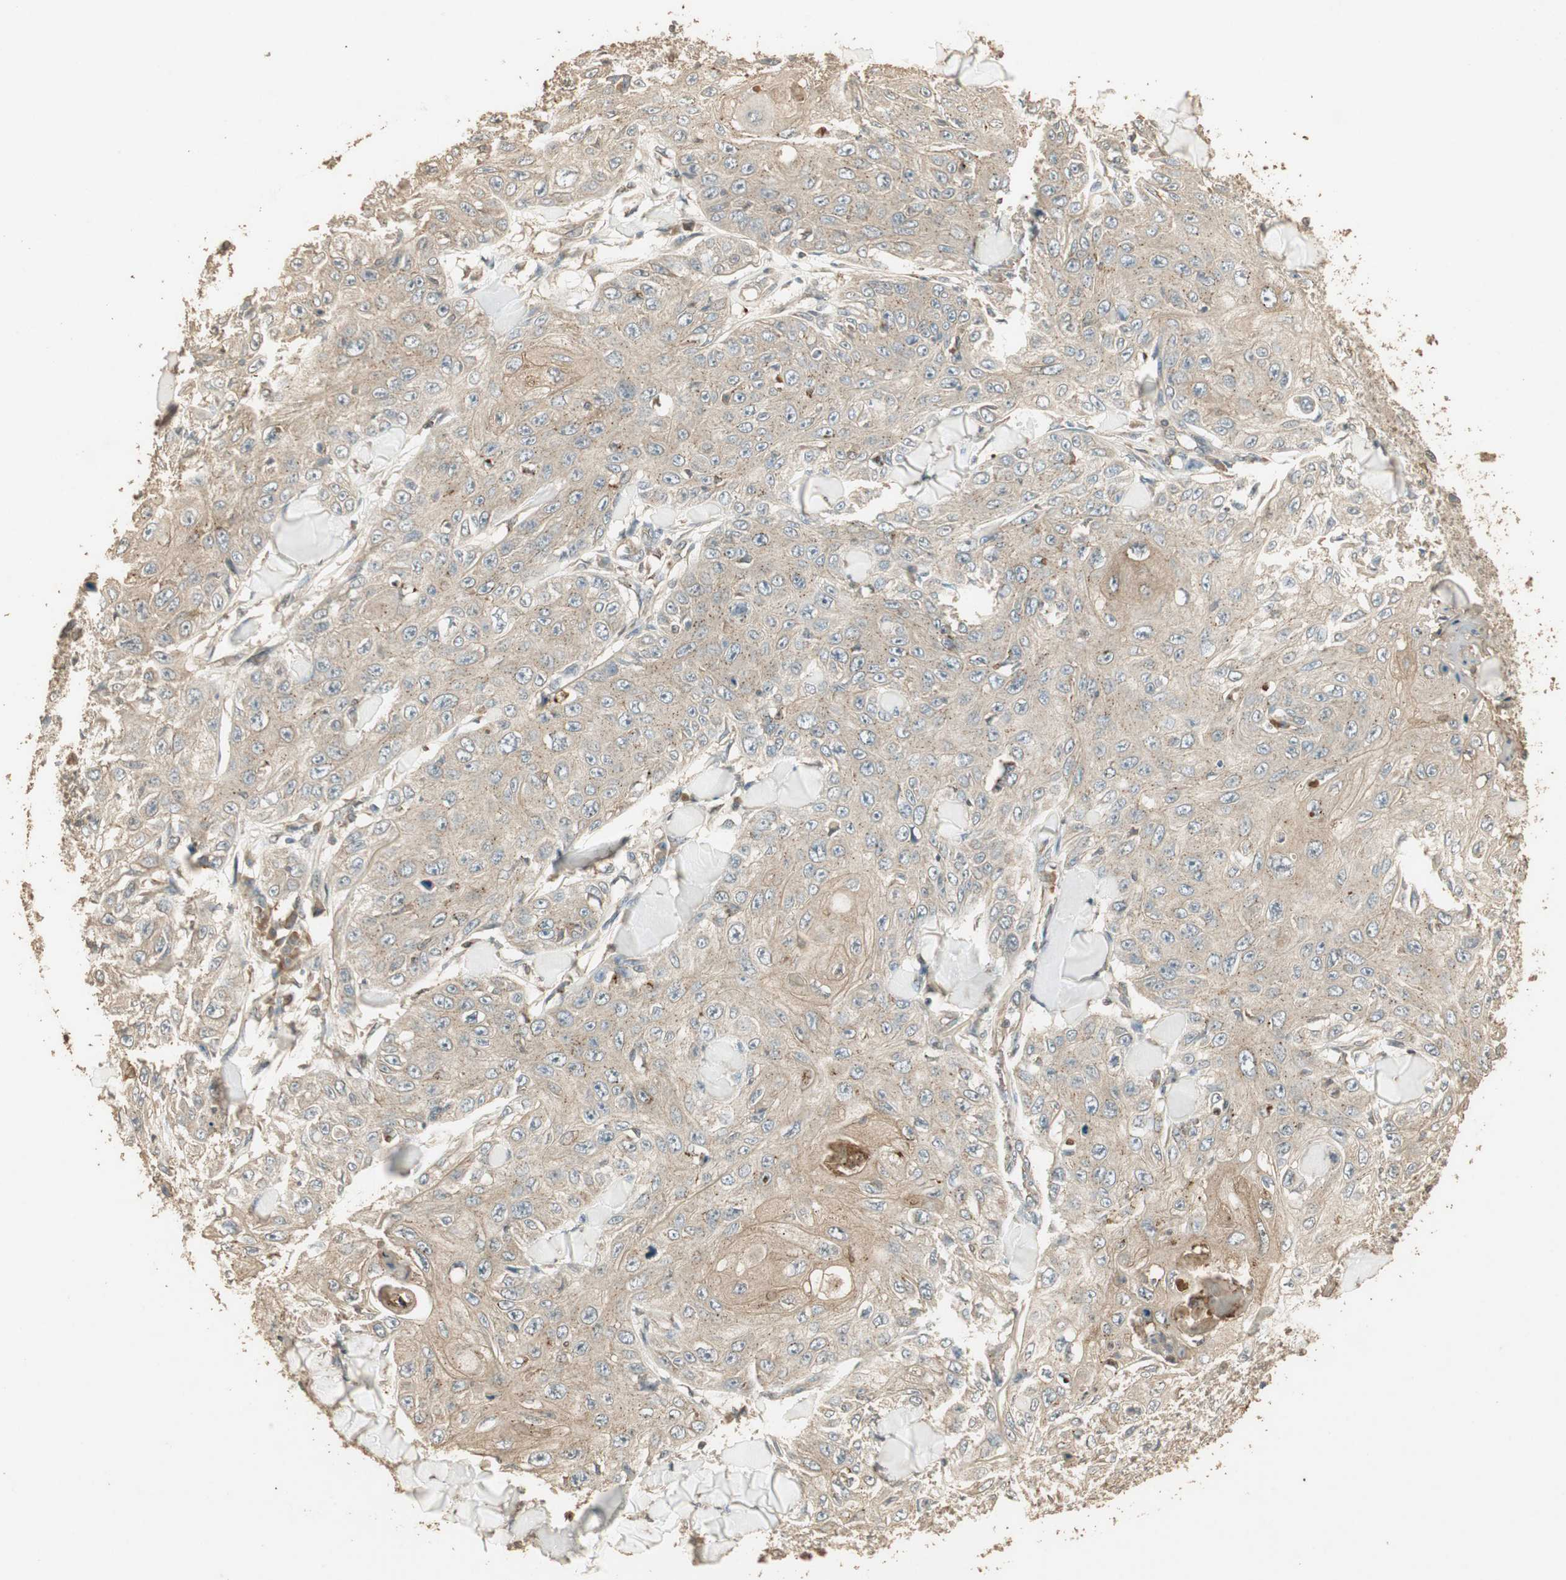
{"staining": {"intensity": "weak", "quantity": ">75%", "location": "cytoplasmic/membranous"}, "tissue": "skin cancer", "cell_type": "Tumor cells", "image_type": "cancer", "snomed": [{"axis": "morphology", "description": "Squamous cell carcinoma, NOS"}, {"axis": "topography", "description": "Skin"}], "caption": "Protein expression analysis of skin cancer (squamous cell carcinoma) demonstrates weak cytoplasmic/membranous expression in approximately >75% of tumor cells. The staining is performed using DAB brown chromogen to label protein expression. The nuclei are counter-stained blue using hematoxylin.", "gene": "USP2", "patient": {"sex": "male", "age": 86}}